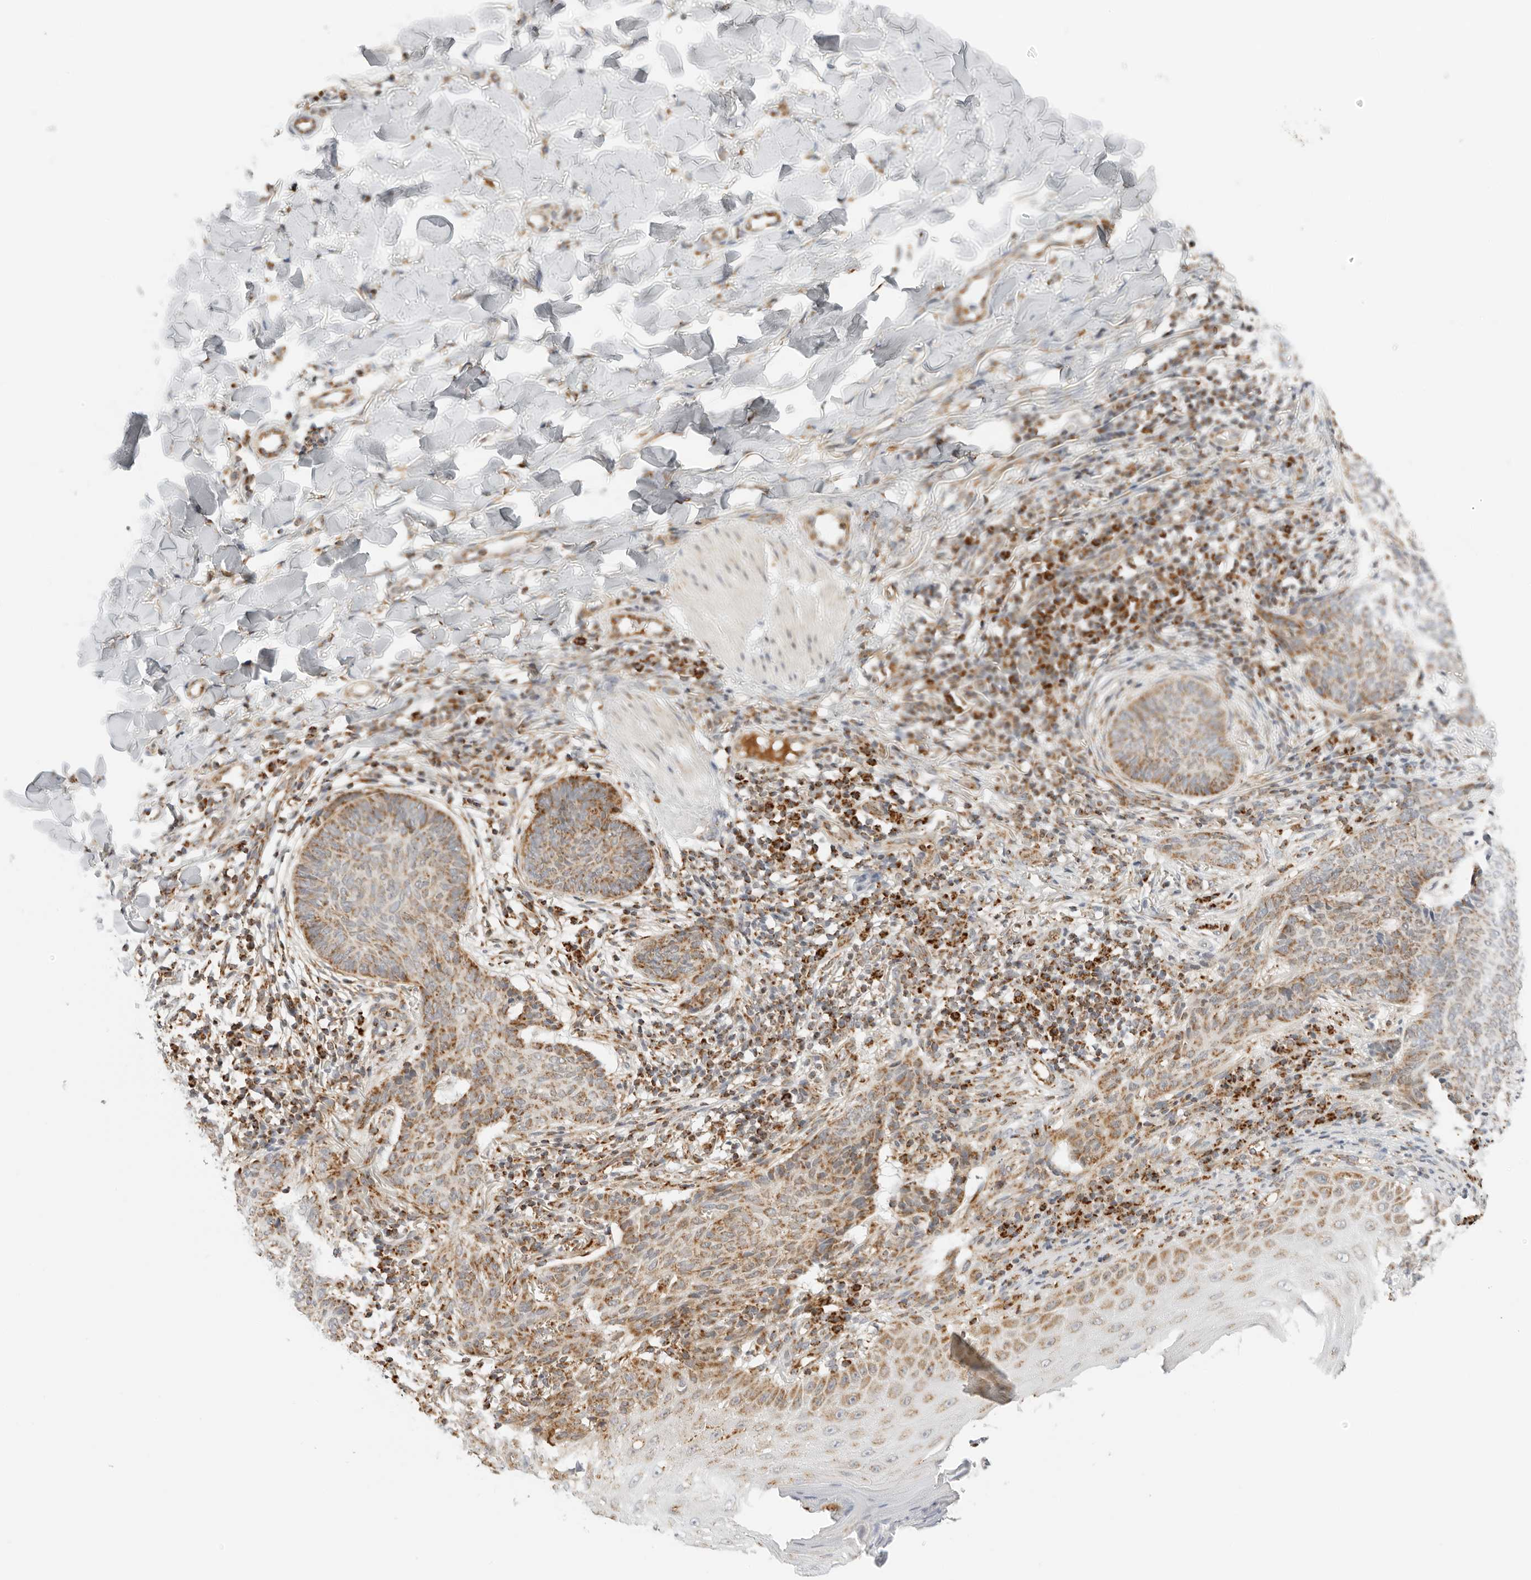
{"staining": {"intensity": "moderate", "quantity": ">75%", "location": "cytoplasmic/membranous"}, "tissue": "skin cancer", "cell_type": "Tumor cells", "image_type": "cancer", "snomed": [{"axis": "morphology", "description": "Normal tissue, NOS"}, {"axis": "morphology", "description": "Basal cell carcinoma"}, {"axis": "topography", "description": "Skin"}], "caption": "High-magnification brightfield microscopy of basal cell carcinoma (skin) stained with DAB (brown) and counterstained with hematoxylin (blue). tumor cells exhibit moderate cytoplasmic/membranous staining is present in about>75% of cells. (DAB IHC, brown staining for protein, blue staining for nuclei).", "gene": "RC3H1", "patient": {"sex": "male", "age": 50}}